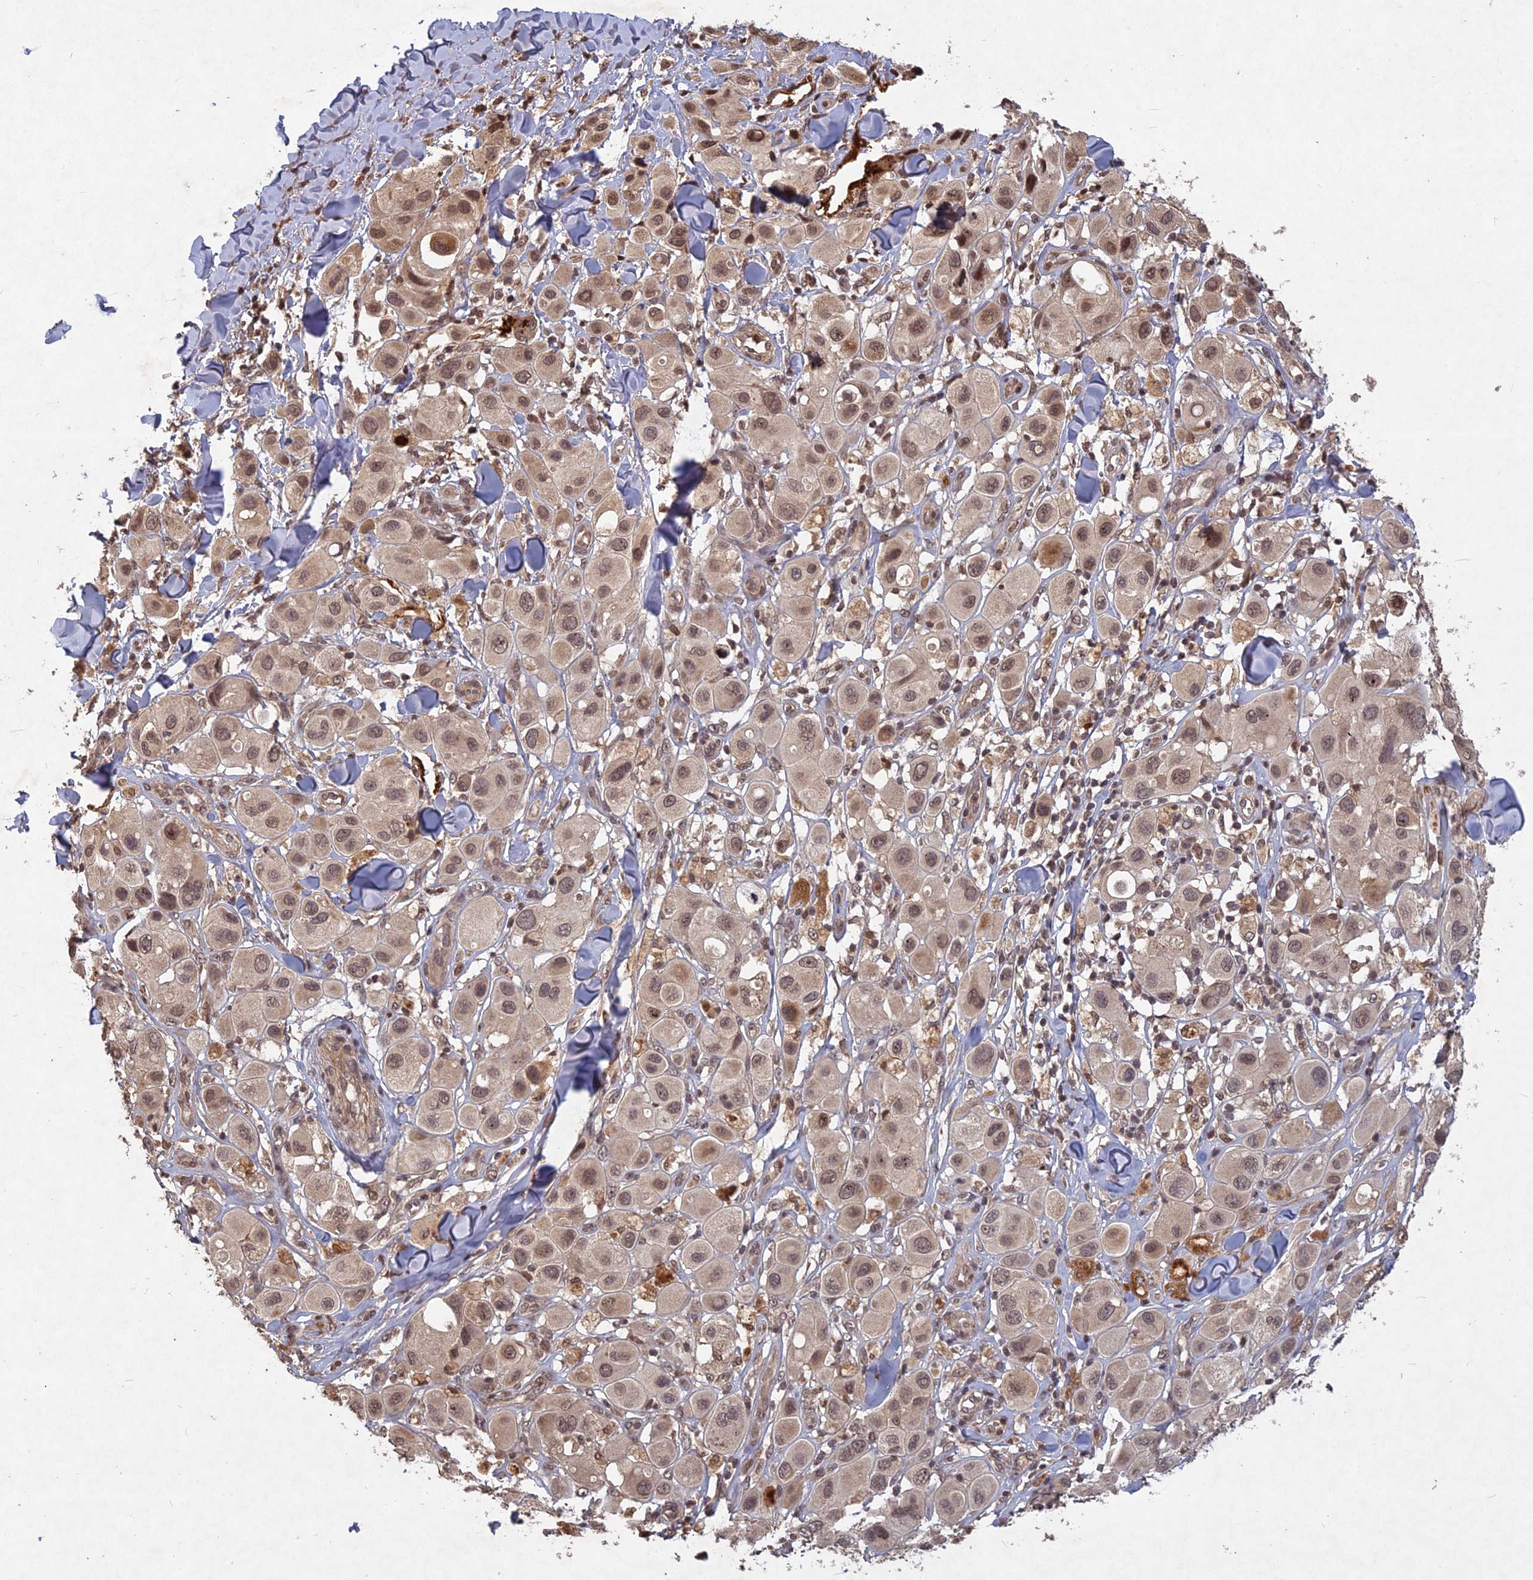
{"staining": {"intensity": "weak", "quantity": ">75%", "location": "nuclear"}, "tissue": "melanoma", "cell_type": "Tumor cells", "image_type": "cancer", "snomed": [{"axis": "morphology", "description": "Malignant melanoma, Metastatic site"}, {"axis": "topography", "description": "Skin"}], "caption": "Immunohistochemistry (IHC) of human malignant melanoma (metastatic site) reveals low levels of weak nuclear positivity in about >75% of tumor cells. The staining was performed using DAB, with brown indicating positive protein expression. Nuclei are stained blue with hematoxylin.", "gene": "SRMS", "patient": {"sex": "male", "age": 41}}